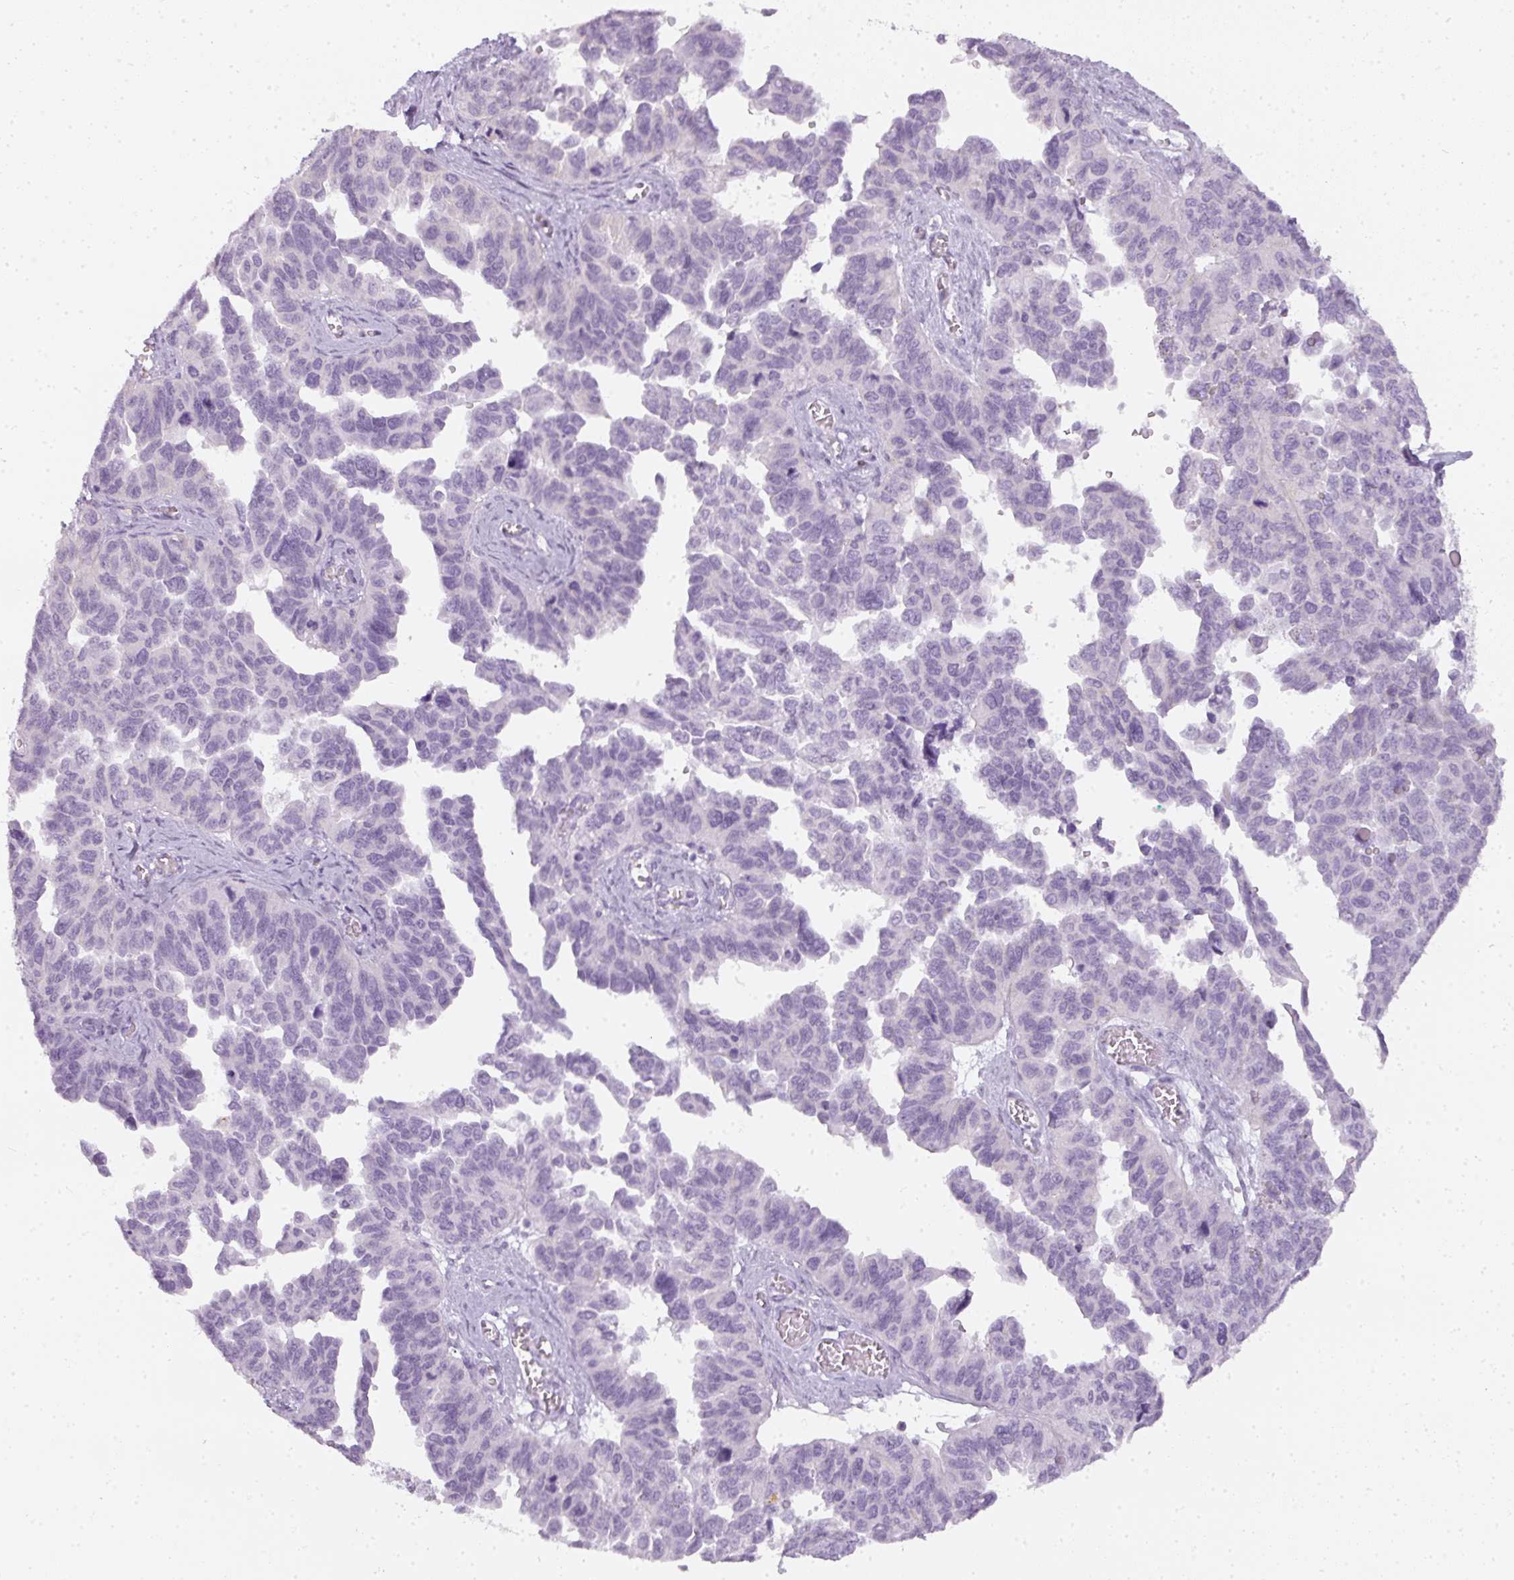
{"staining": {"intensity": "negative", "quantity": "none", "location": "none"}, "tissue": "ovarian cancer", "cell_type": "Tumor cells", "image_type": "cancer", "snomed": [{"axis": "morphology", "description": "Cystadenocarcinoma, serous, NOS"}, {"axis": "topography", "description": "Ovary"}], "caption": "A high-resolution histopathology image shows immunohistochemistry (IHC) staining of ovarian cancer (serous cystadenocarcinoma), which demonstrates no significant expression in tumor cells.", "gene": "TMEM42", "patient": {"sex": "female", "age": 64}}